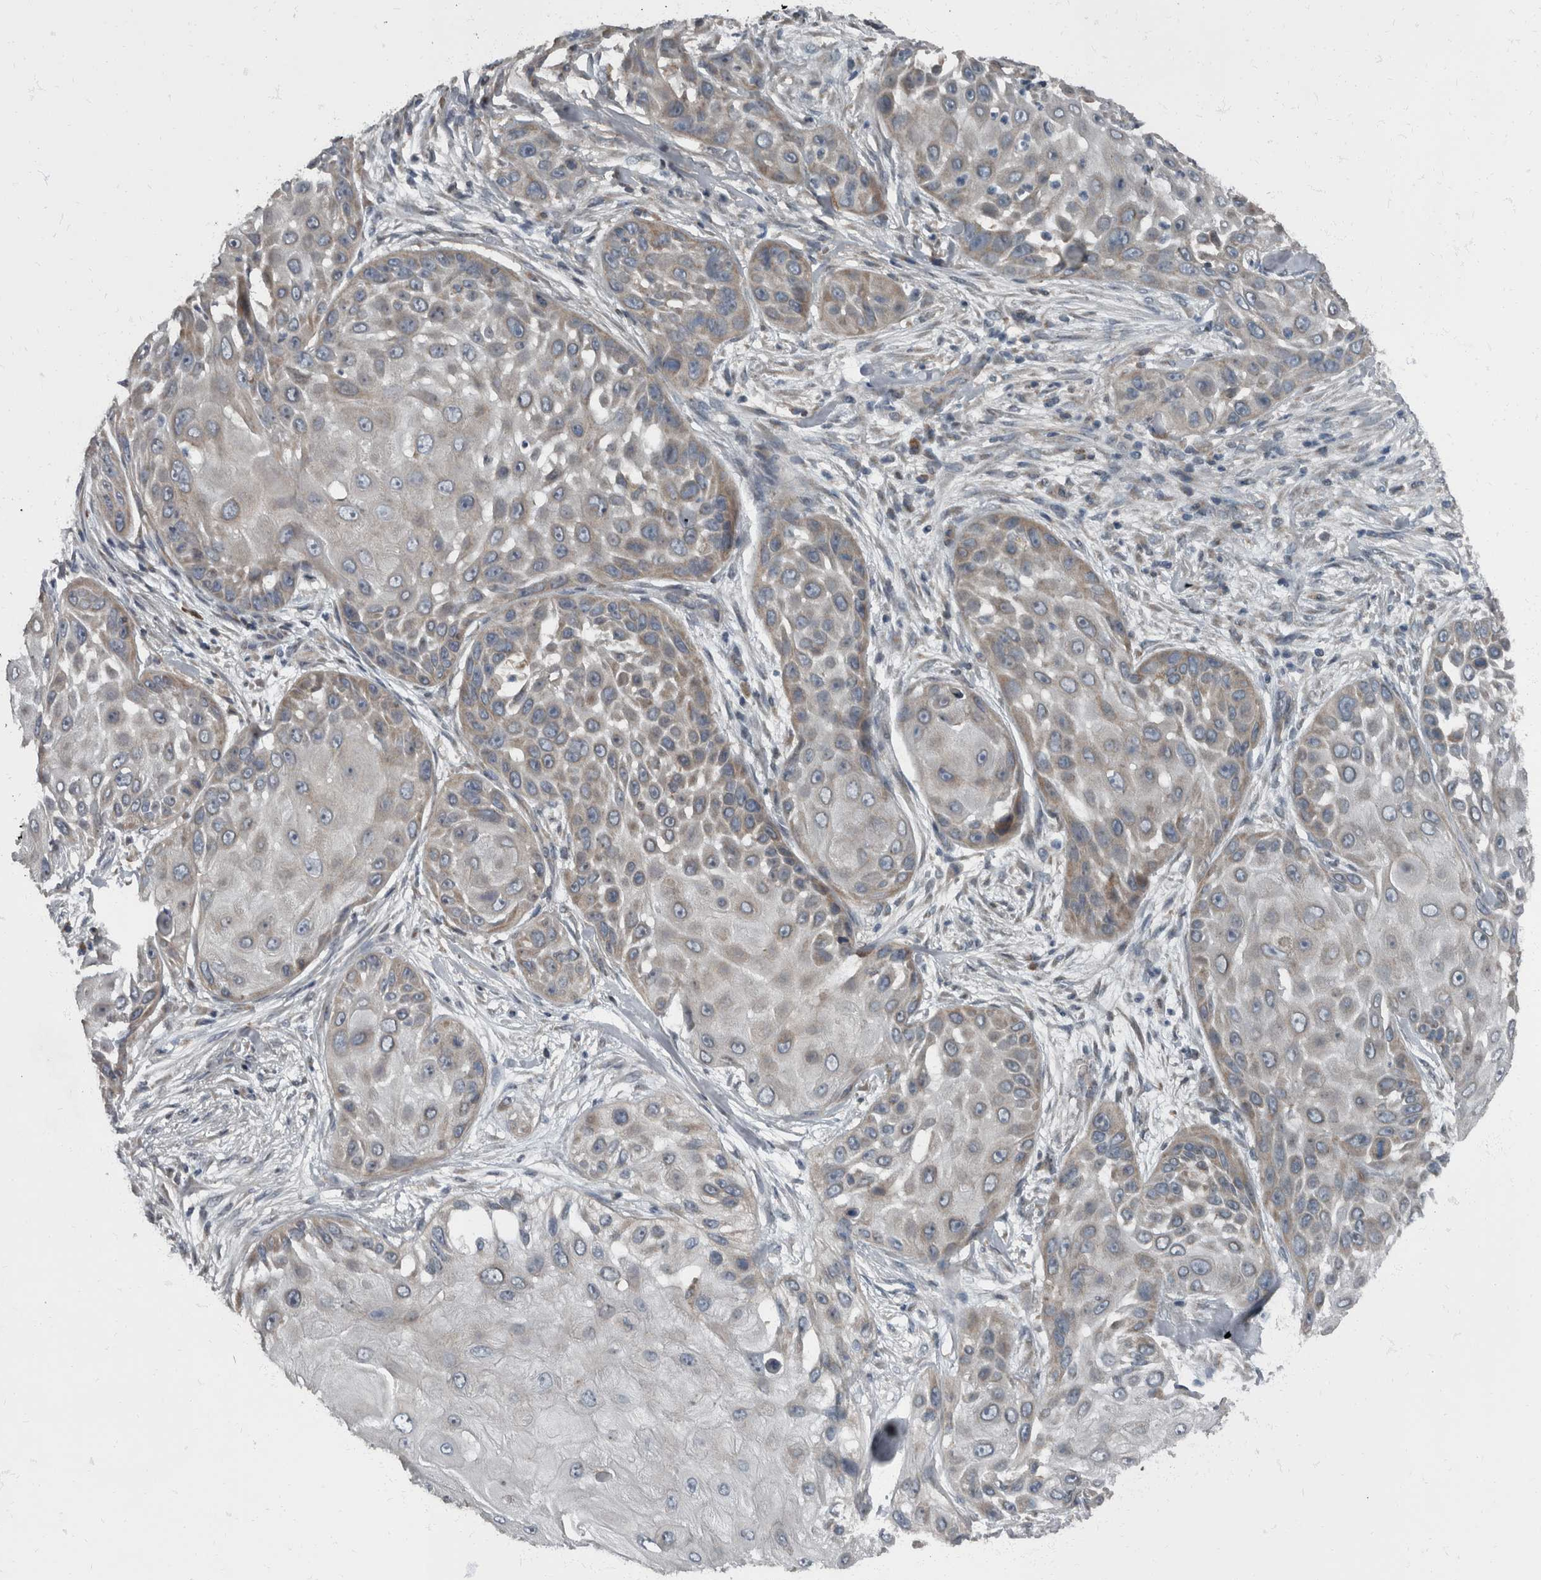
{"staining": {"intensity": "weak", "quantity": "<25%", "location": "cytoplasmic/membranous"}, "tissue": "skin cancer", "cell_type": "Tumor cells", "image_type": "cancer", "snomed": [{"axis": "morphology", "description": "Squamous cell carcinoma, NOS"}, {"axis": "topography", "description": "Skin"}], "caption": "High magnification brightfield microscopy of skin cancer (squamous cell carcinoma) stained with DAB (brown) and counterstained with hematoxylin (blue): tumor cells show no significant expression. The staining is performed using DAB (3,3'-diaminobenzidine) brown chromogen with nuclei counter-stained in using hematoxylin.", "gene": "RABGGTB", "patient": {"sex": "female", "age": 44}}